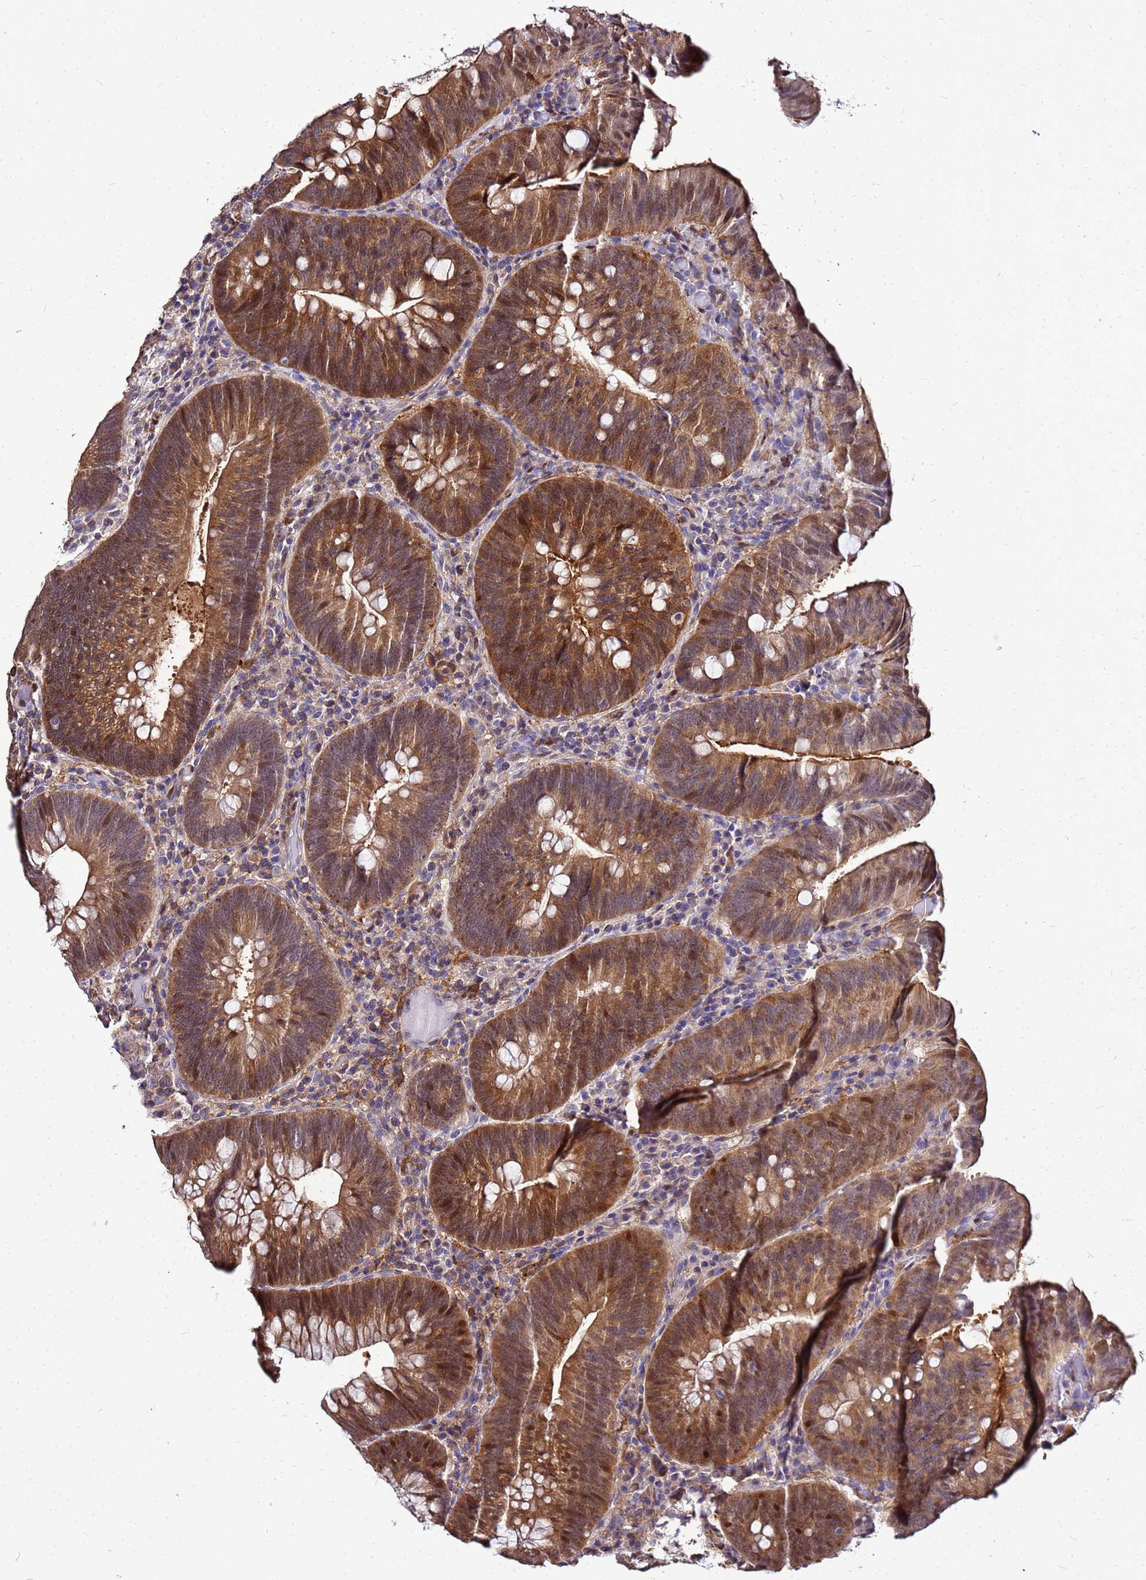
{"staining": {"intensity": "strong", "quantity": ">75%", "location": "cytoplasmic/membranous,nuclear"}, "tissue": "colorectal cancer", "cell_type": "Tumor cells", "image_type": "cancer", "snomed": [{"axis": "morphology", "description": "Adenocarcinoma, NOS"}, {"axis": "topography", "description": "Rectum"}], "caption": "Immunohistochemistry of human colorectal adenocarcinoma reveals high levels of strong cytoplasmic/membranous and nuclear staining in about >75% of tumor cells. (brown staining indicates protein expression, while blue staining denotes nuclei).", "gene": "DBNDD2", "patient": {"sex": "female", "age": 75}}